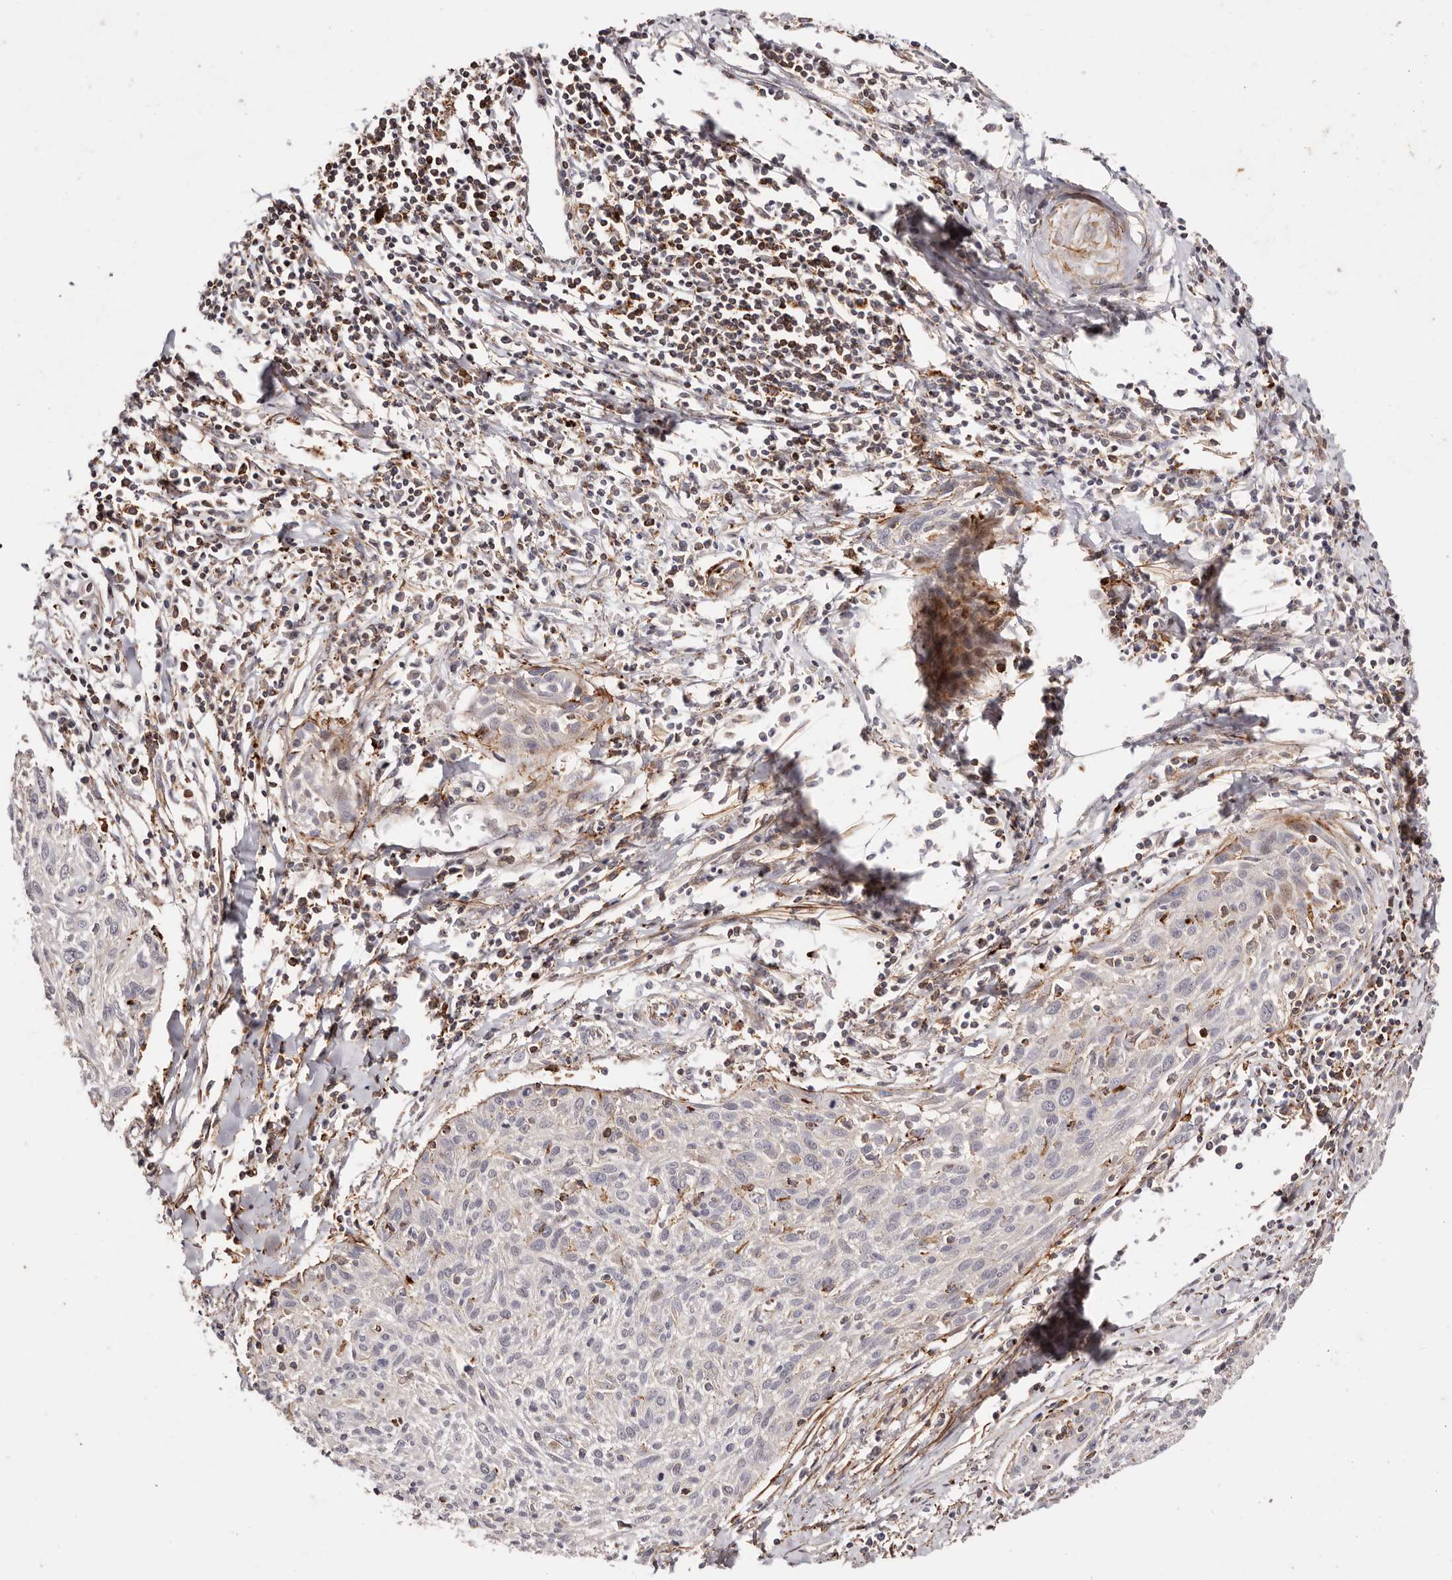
{"staining": {"intensity": "negative", "quantity": "none", "location": "none"}, "tissue": "cervical cancer", "cell_type": "Tumor cells", "image_type": "cancer", "snomed": [{"axis": "morphology", "description": "Squamous cell carcinoma, NOS"}, {"axis": "topography", "description": "Cervix"}], "caption": "The histopathology image demonstrates no significant staining in tumor cells of squamous cell carcinoma (cervical).", "gene": "PTPN22", "patient": {"sex": "female", "age": 51}}